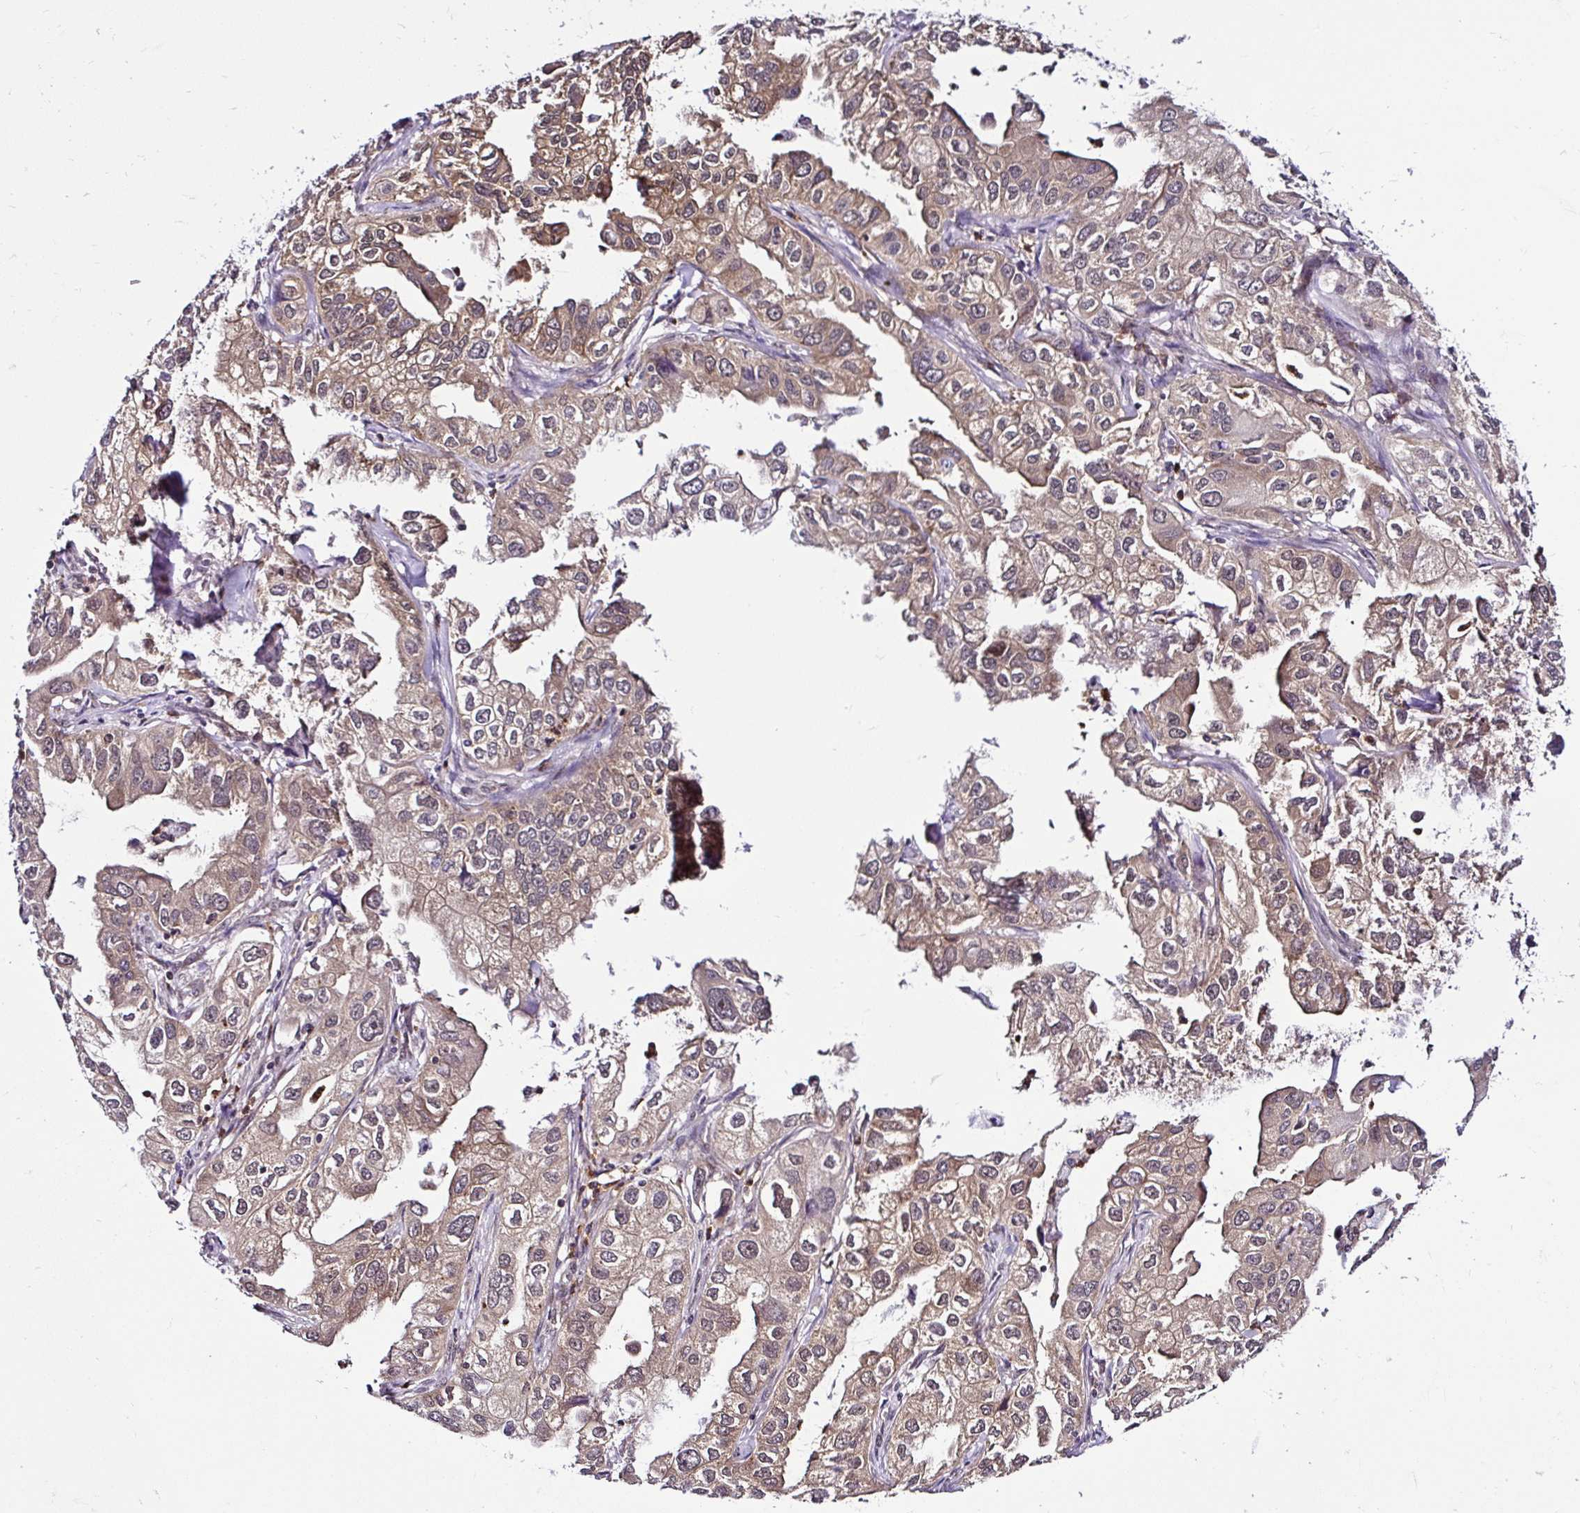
{"staining": {"intensity": "weak", "quantity": "25%-75%", "location": "cytoplasmic/membranous"}, "tissue": "lung cancer", "cell_type": "Tumor cells", "image_type": "cancer", "snomed": [{"axis": "morphology", "description": "Adenocarcinoma, NOS"}, {"axis": "topography", "description": "Lung"}], "caption": "Protein positivity by immunohistochemistry (IHC) demonstrates weak cytoplasmic/membranous expression in about 25%-75% of tumor cells in lung cancer (adenocarcinoma).", "gene": "PIN4", "patient": {"sex": "male", "age": 48}}